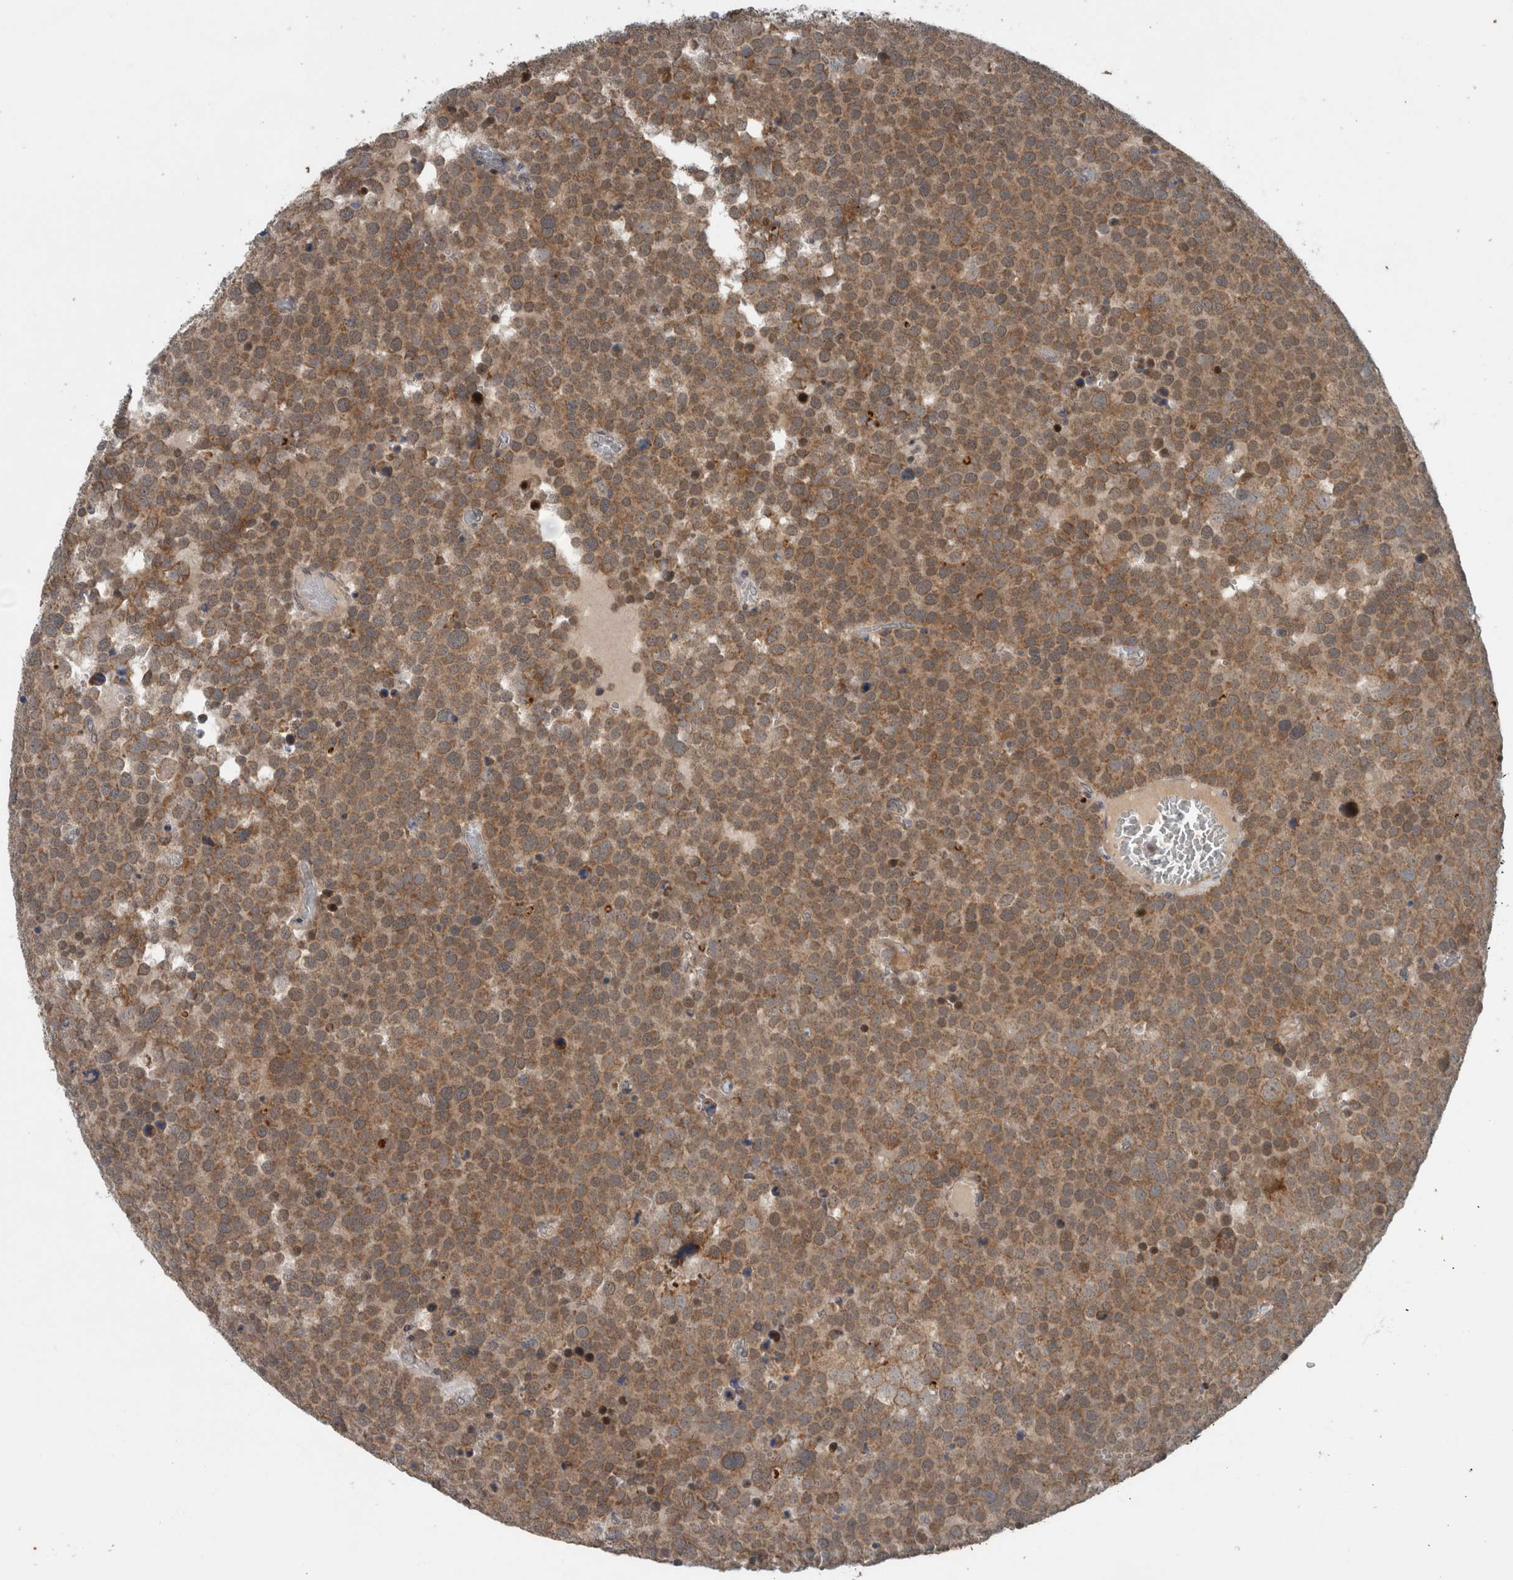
{"staining": {"intensity": "moderate", "quantity": ">75%", "location": "cytoplasmic/membranous"}, "tissue": "testis cancer", "cell_type": "Tumor cells", "image_type": "cancer", "snomed": [{"axis": "morphology", "description": "Seminoma, NOS"}, {"axis": "topography", "description": "Testis"}], "caption": "IHC photomicrograph of human testis seminoma stained for a protein (brown), which shows medium levels of moderate cytoplasmic/membranous staining in about >75% of tumor cells.", "gene": "GBA2", "patient": {"sex": "male", "age": 71}}